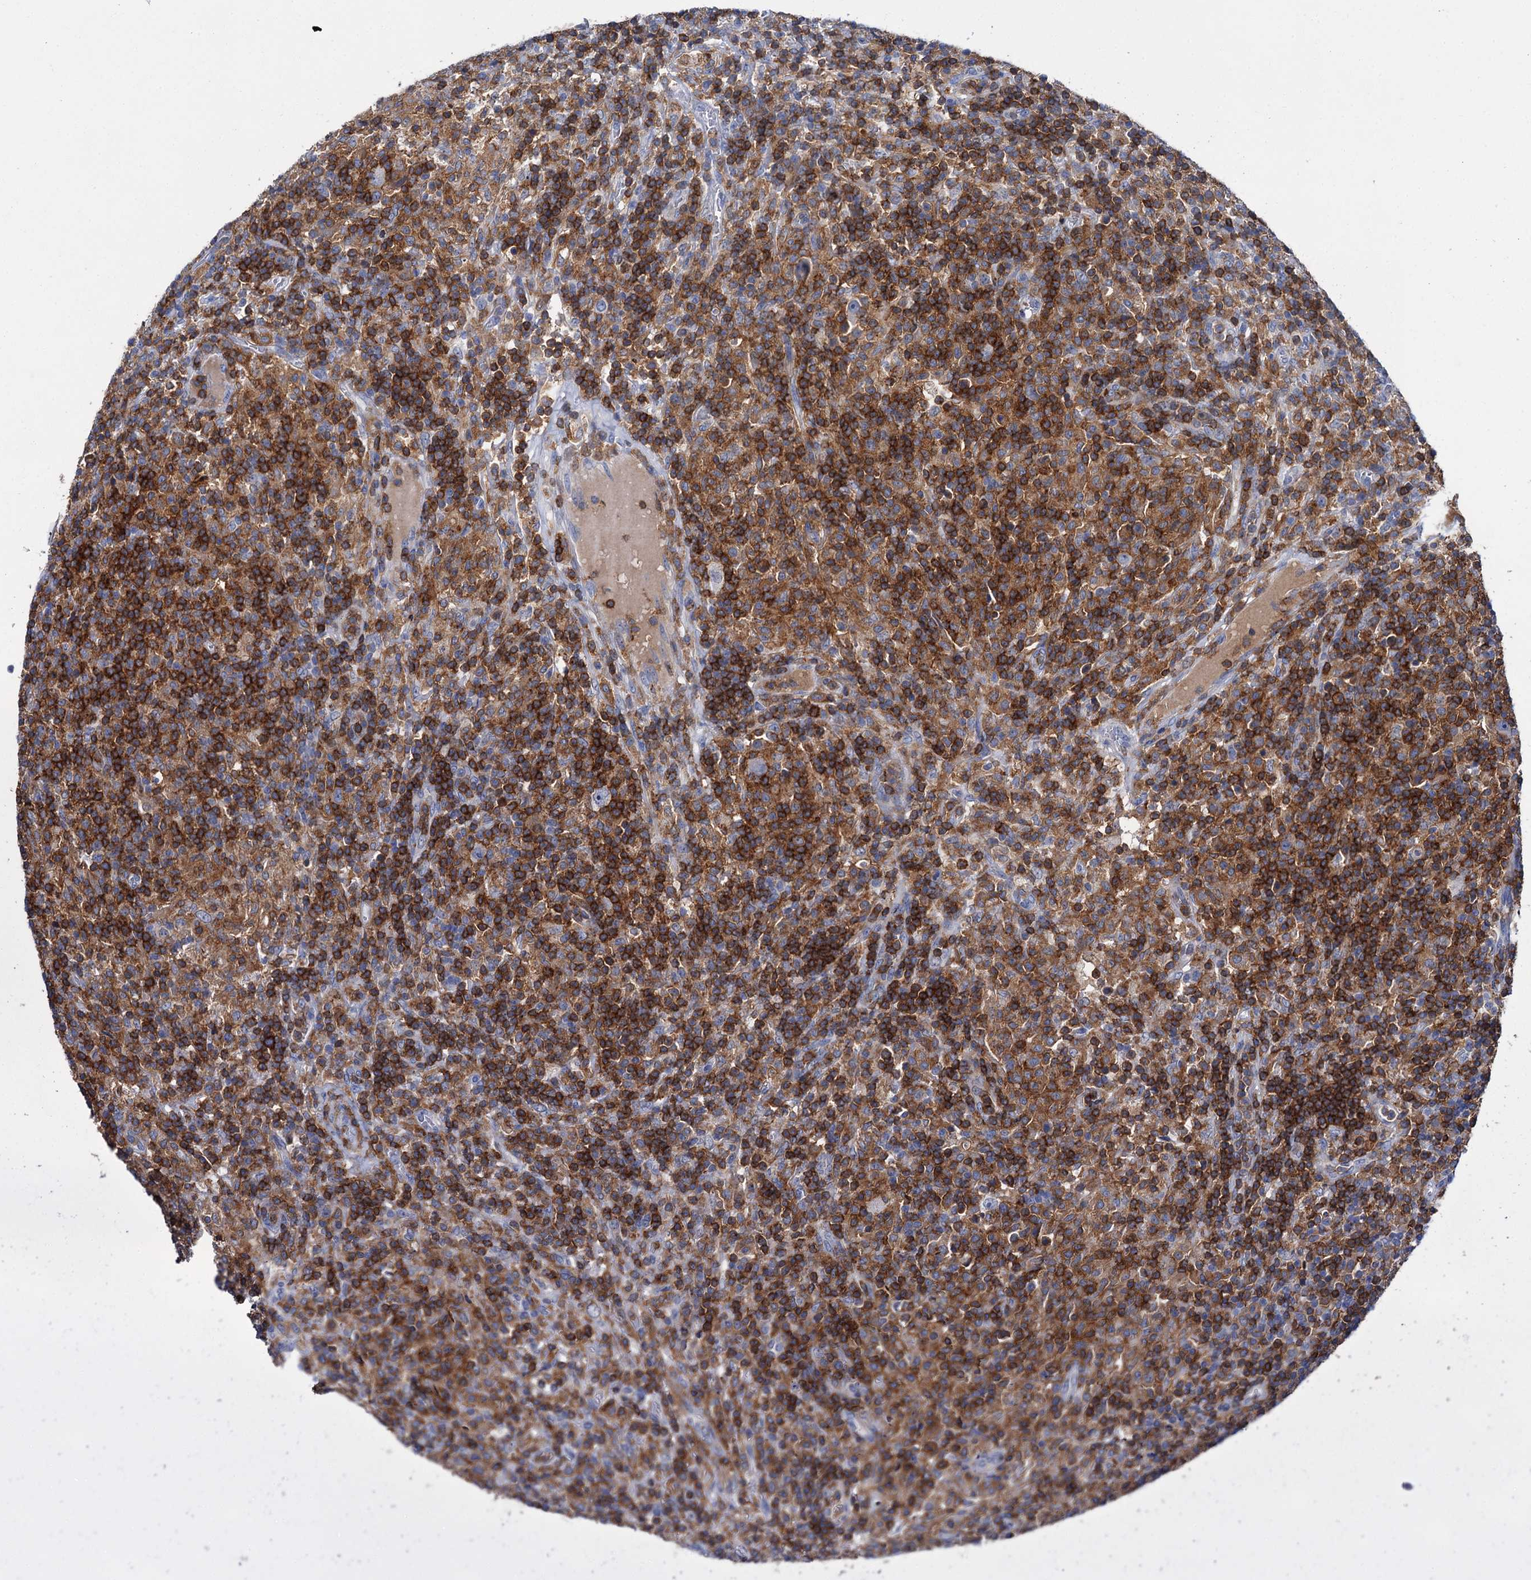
{"staining": {"intensity": "negative", "quantity": "none", "location": "none"}, "tissue": "lymphoma", "cell_type": "Tumor cells", "image_type": "cancer", "snomed": [{"axis": "morphology", "description": "Hodgkin's disease, NOS"}, {"axis": "topography", "description": "Lymph node"}], "caption": "This is an immunohistochemistry histopathology image of human lymphoma. There is no staining in tumor cells.", "gene": "FGFR2", "patient": {"sex": "male", "age": 70}}